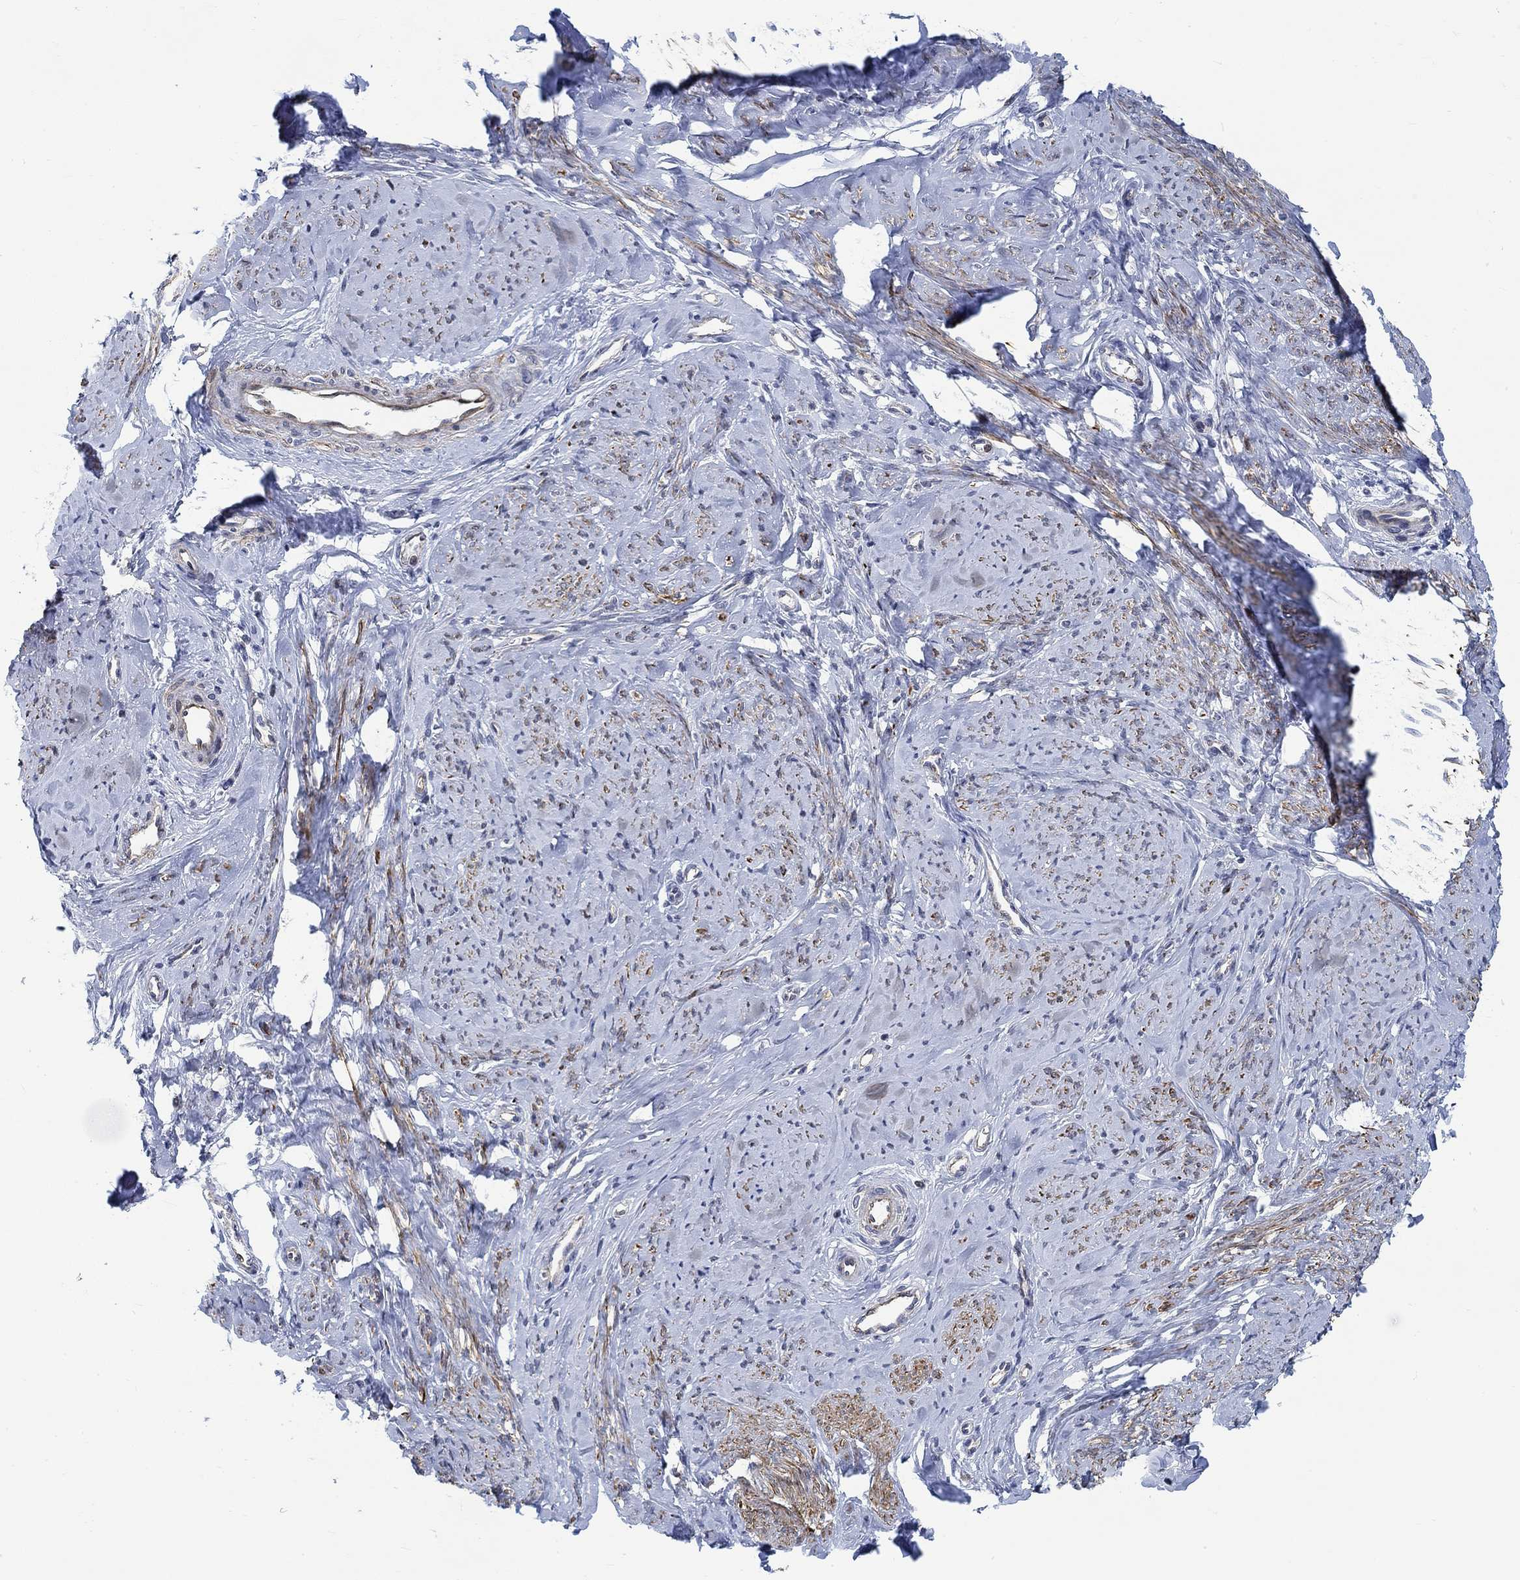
{"staining": {"intensity": "strong", "quantity": "25%-75%", "location": "cytoplasmic/membranous"}, "tissue": "smooth muscle", "cell_type": "Smooth muscle cells", "image_type": "normal", "snomed": [{"axis": "morphology", "description": "Normal tissue, NOS"}, {"axis": "topography", "description": "Smooth muscle"}], "caption": "Smooth muscle stained with DAB (3,3'-diaminobenzidine) immunohistochemistry (IHC) reveals high levels of strong cytoplasmic/membranous positivity in approximately 25%-75% of smooth muscle cells. Immunohistochemistry stains the protein in brown and the nuclei are stained blue.", "gene": "KCNH8", "patient": {"sex": "female", "age": 48}}